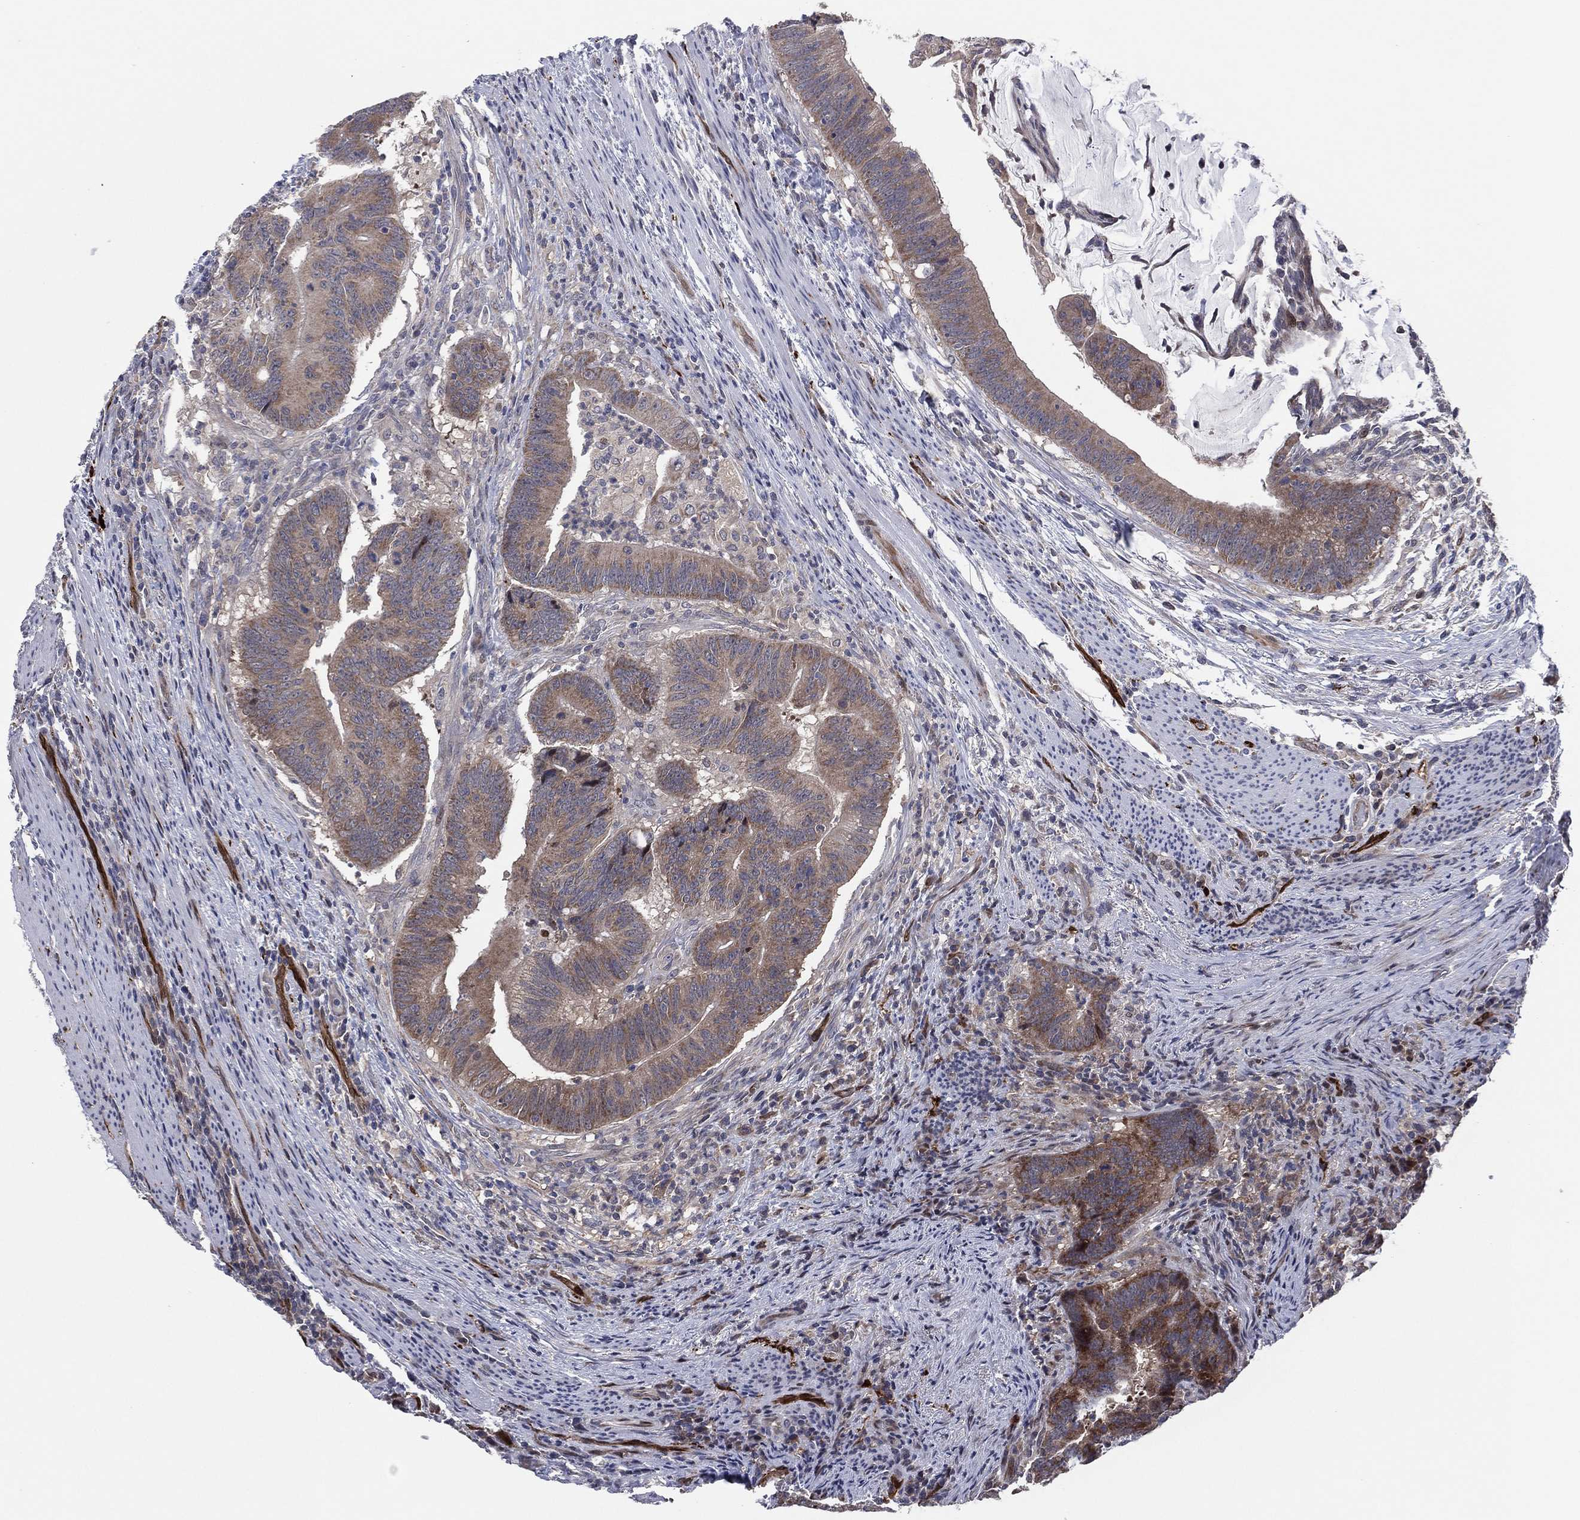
{"staining": {"intensity": "moderate", "quantity": "25%-75%", "location": "cytoplasmic/membranous"}, "tissue": "colorectal cancer", "cell_type": "Tumor cells", "image_type": "cancer", "snomed": [{"axis": "morphology", "description": "Adenocarcinoma, NOS"}, {"axis": "topography", "description": "Colon"}], "caption": "Protein staining shows moderate cytoplasmic/membranous staining in approximately 25%-75% of tumor cells in adenocarcinoma (colorectal).", "gene": "SNCG", "patient": {"sex": "female", "age": 87}}